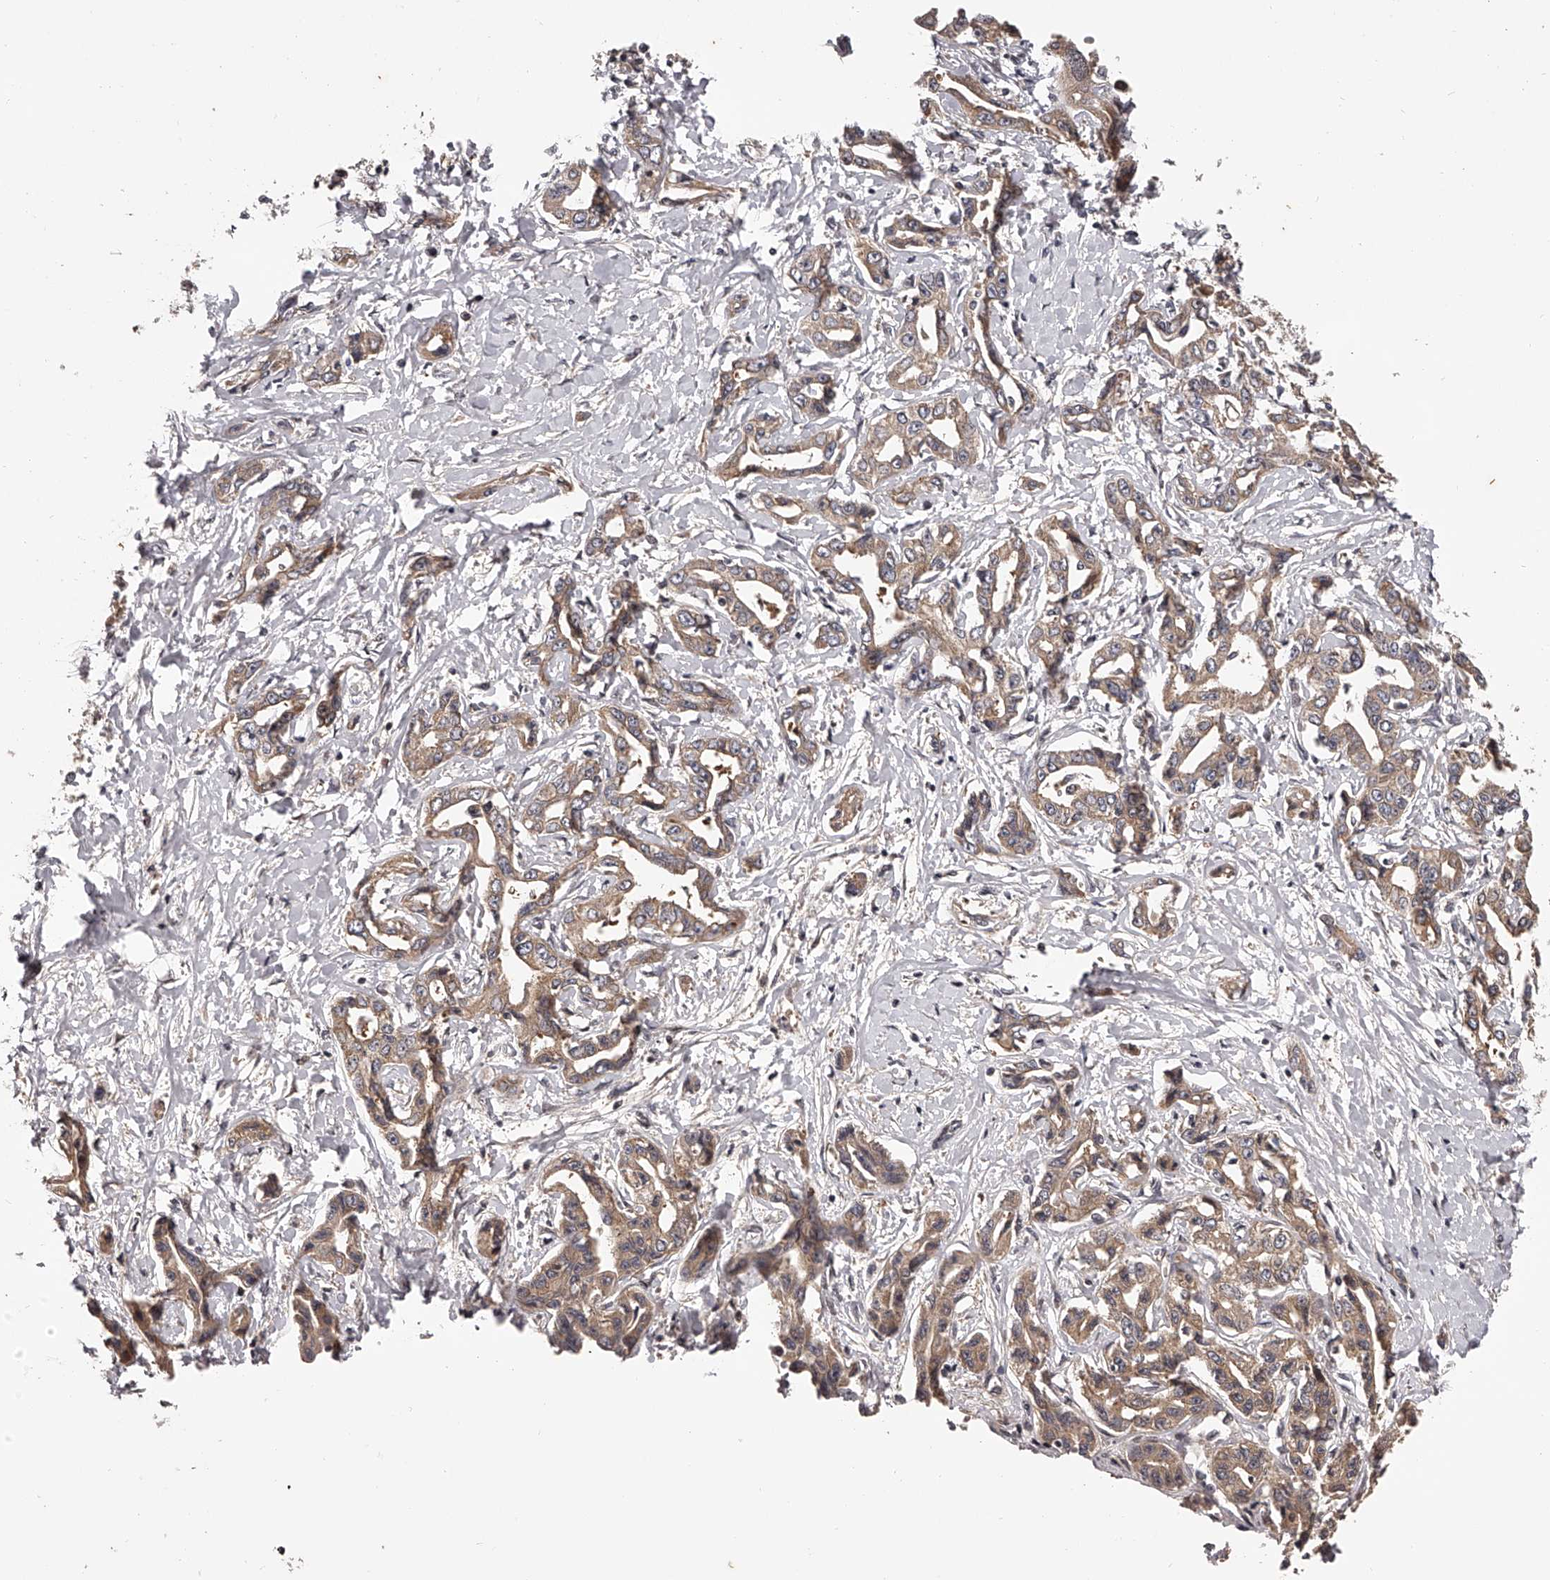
{"staining": {"intensity": "moderate", "quantity": ">75%", "location": "cytoplasmic/membranous"}, "tissue": "liver cancer", "cell_type": "Tumor cells", "image_type": "cancer", "snomed": [{"axis": "morphology", "description": "Cholangiocarcinoma"}, {"axis": "topography", "description": "Liver"}], "caption": "Immunohistochemical staining of liver cholangiocarcinoma reveals medium levels of moderate cytoplasmic/membranous positivity in about >75% of tumor cells.", "gene": "PFDN2", "patient": {"sex": "male", "age": 59}}